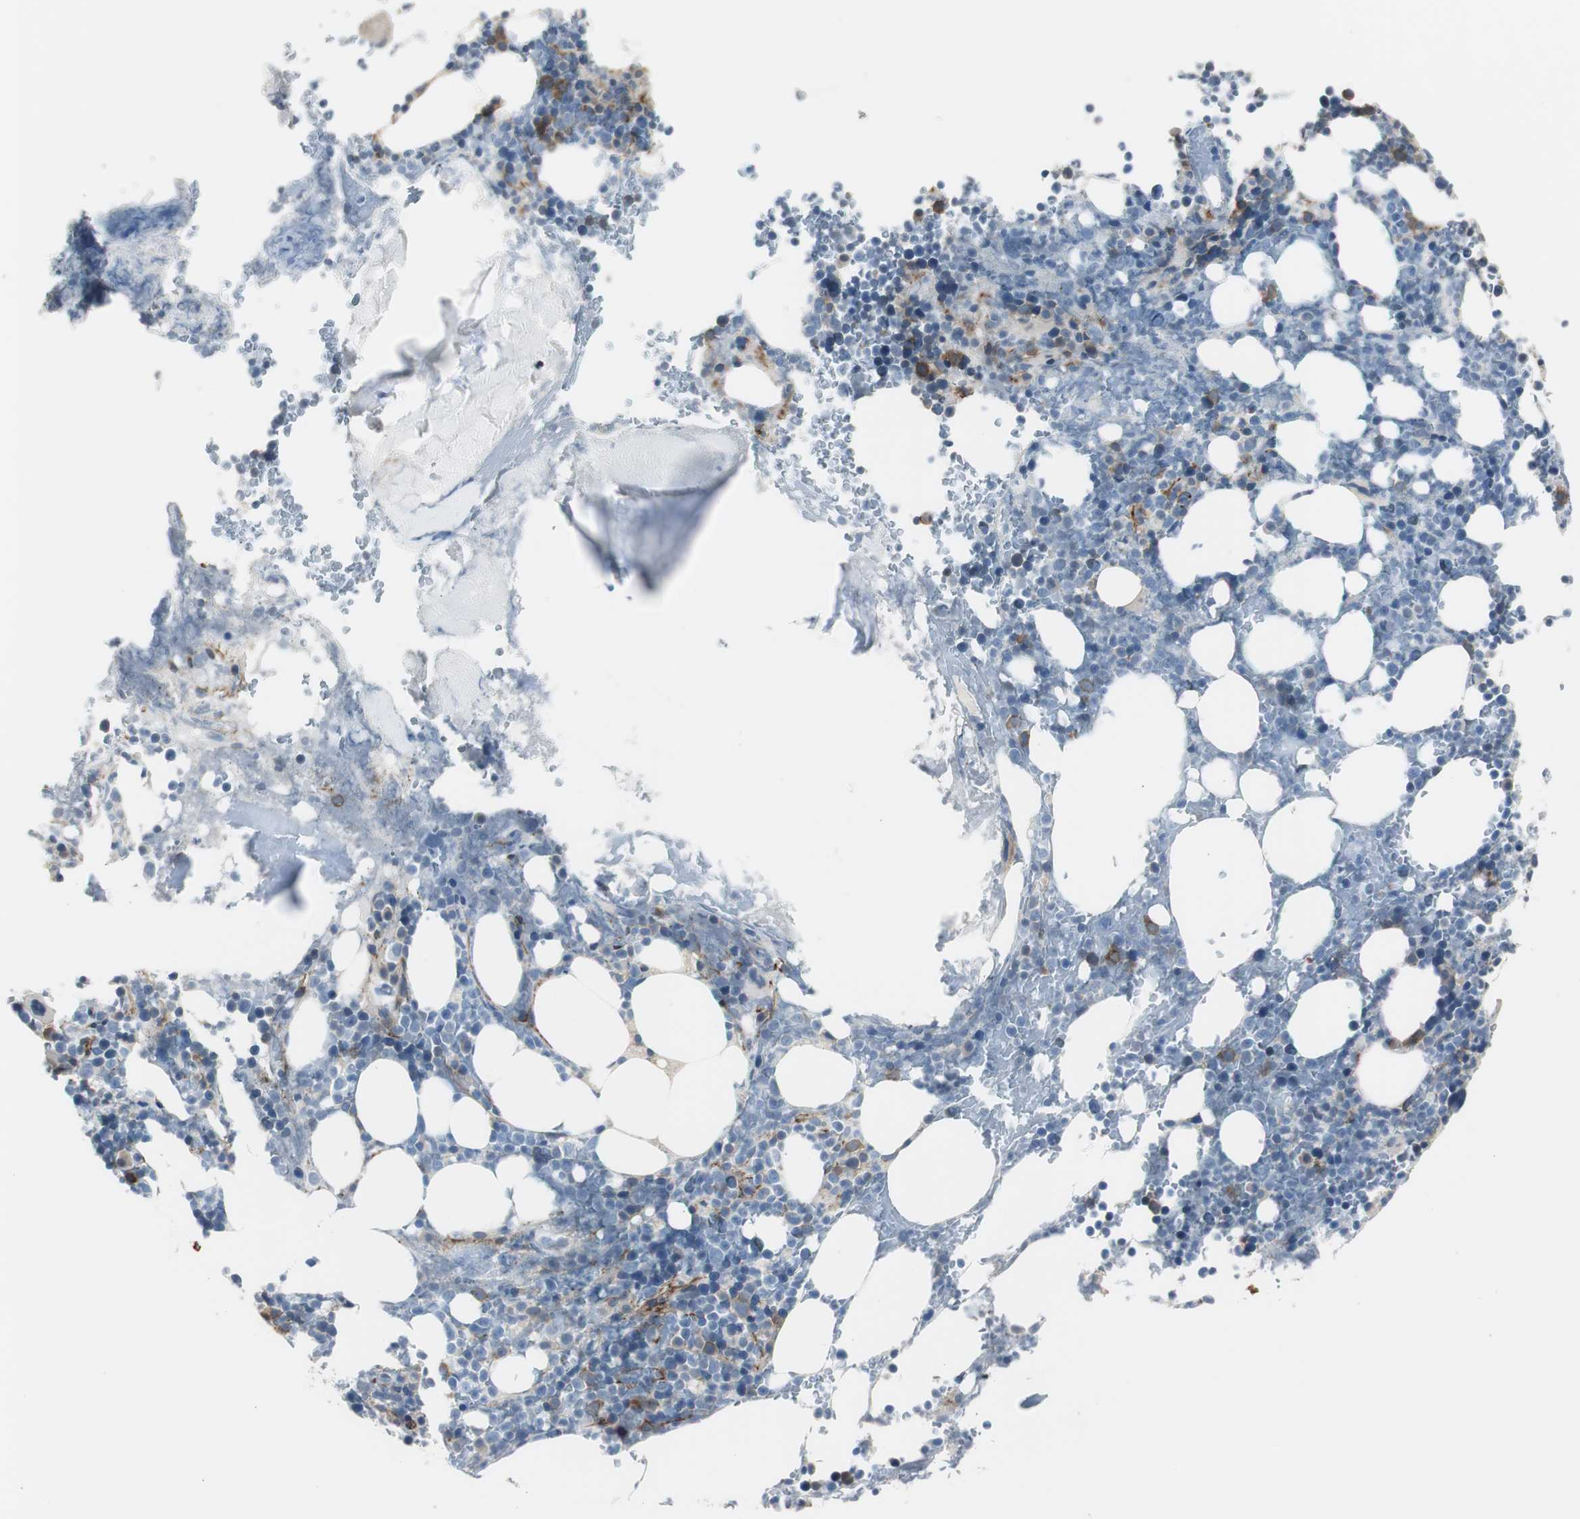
{"staining": {"intensity": "strong", "quantity": "<25%", "location": "cytoplasmic/membranous"}, "tissue": "bone marrow", "cell_type": "Hematopoietic cells", "image_type": "normal", "snomed": [{"axis": "morphology", "description": "Normal tissue, NOS"}, {"axis": "topography", "description": "Bone marrow"}], "caption": "Strong cytoplasmic/membranous protein staining is seen in approximately <25% of hematopoietic cells in bone marrow.", "gene": "STXBP4", "patient": {"sex": "female", "age": 66}}